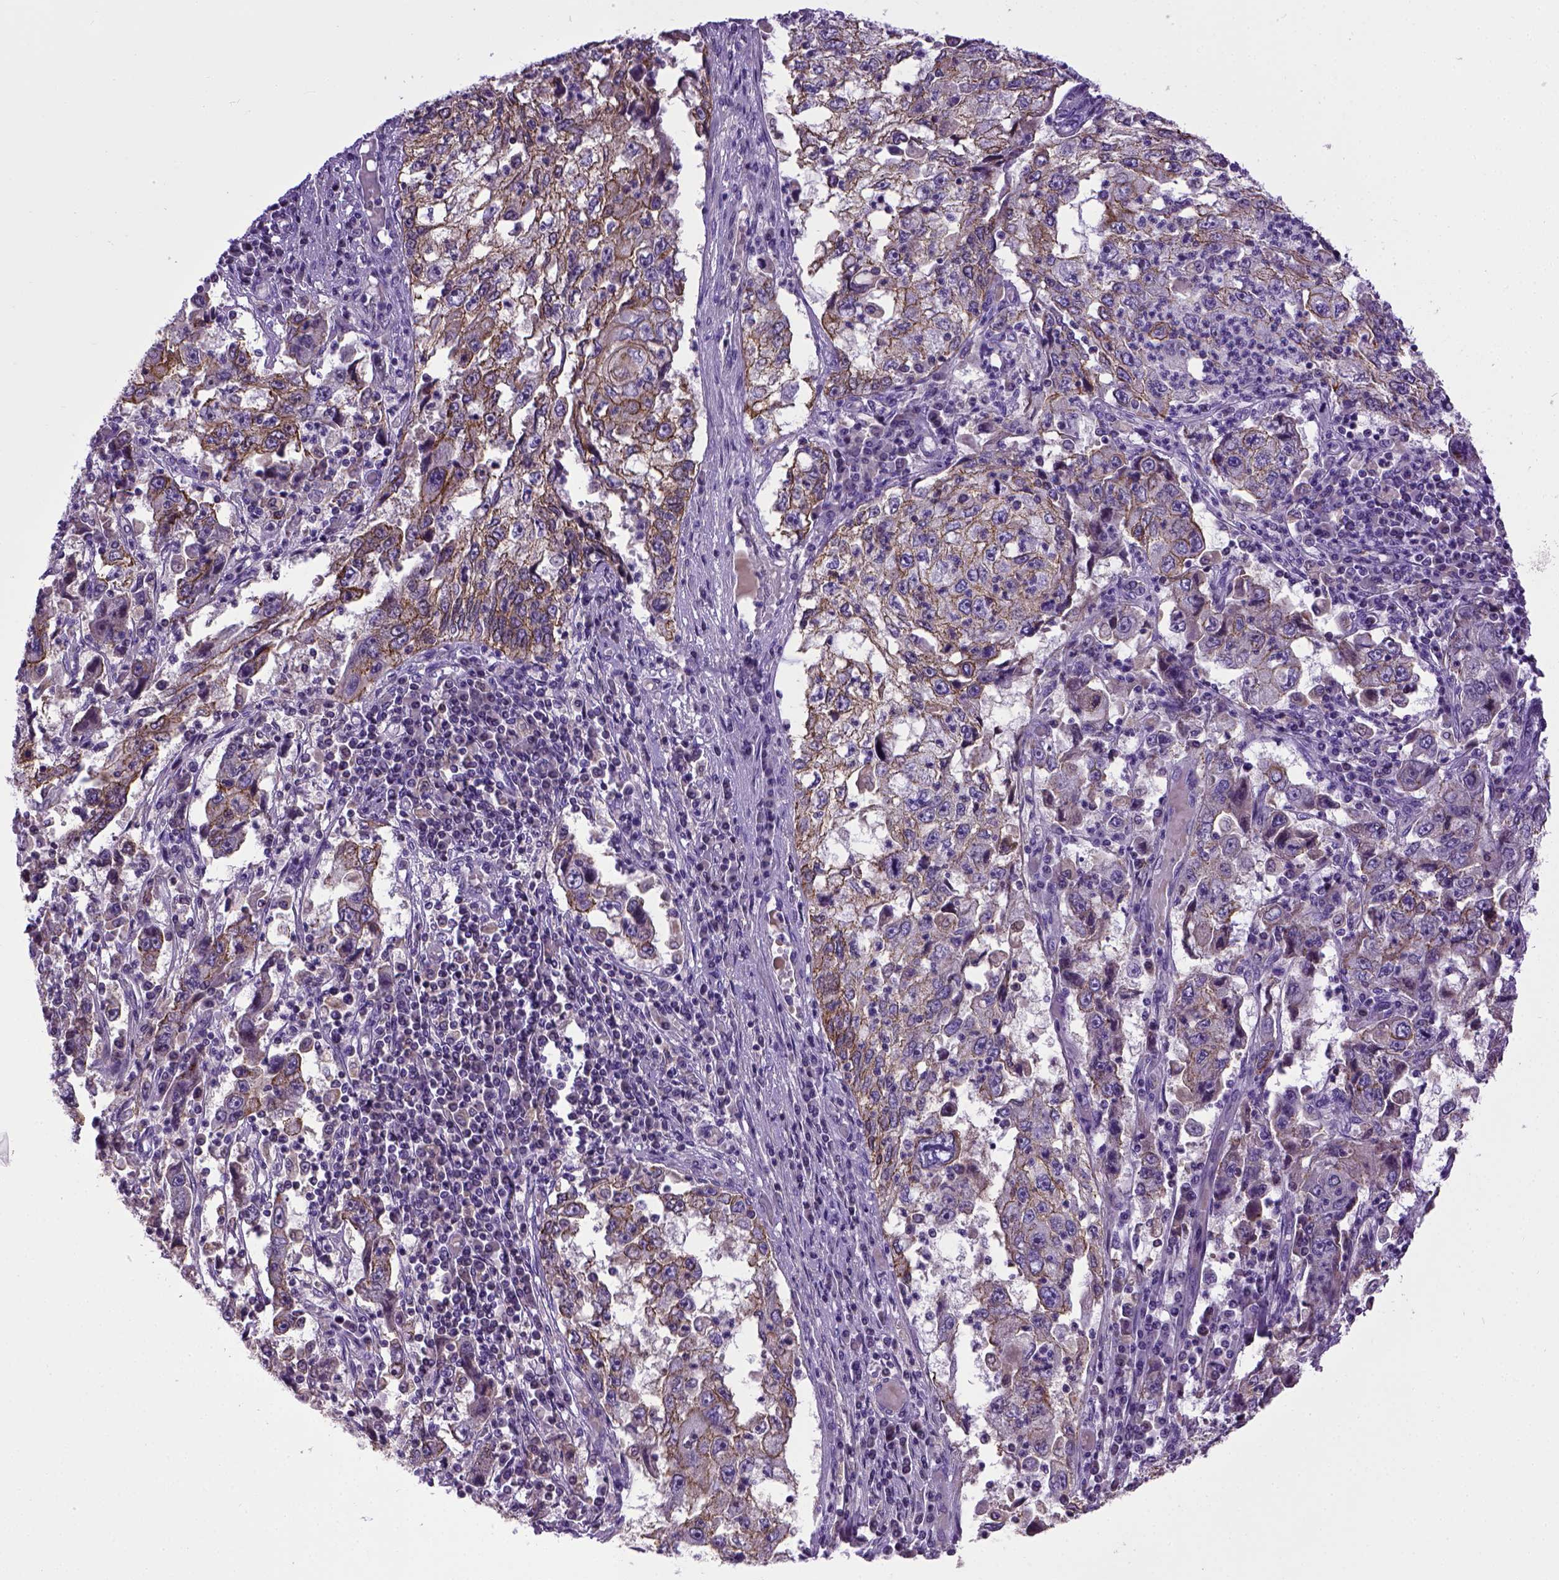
{"staining": {"intensity": "moderate", "quantity": "25%-75%", "location": "cytoplasmic/membranous"}, "tissue": "cervical cancer", "cell_type": "Tumor cells", "image_type": "cancer", "snomed": [{"axis": "morphology", "description": "Squamous cell carcinoma, NOS"}, {"axis": "topography", "description": "Cervix"}], "caption": "This is an image of immunohistochemistry staining of cervical cancer, which shows moderate expression in the cytoplasmic/membranous of tumor cells.", "gene": "CDH1", "patient": {"sex": "female", "age": 36}}